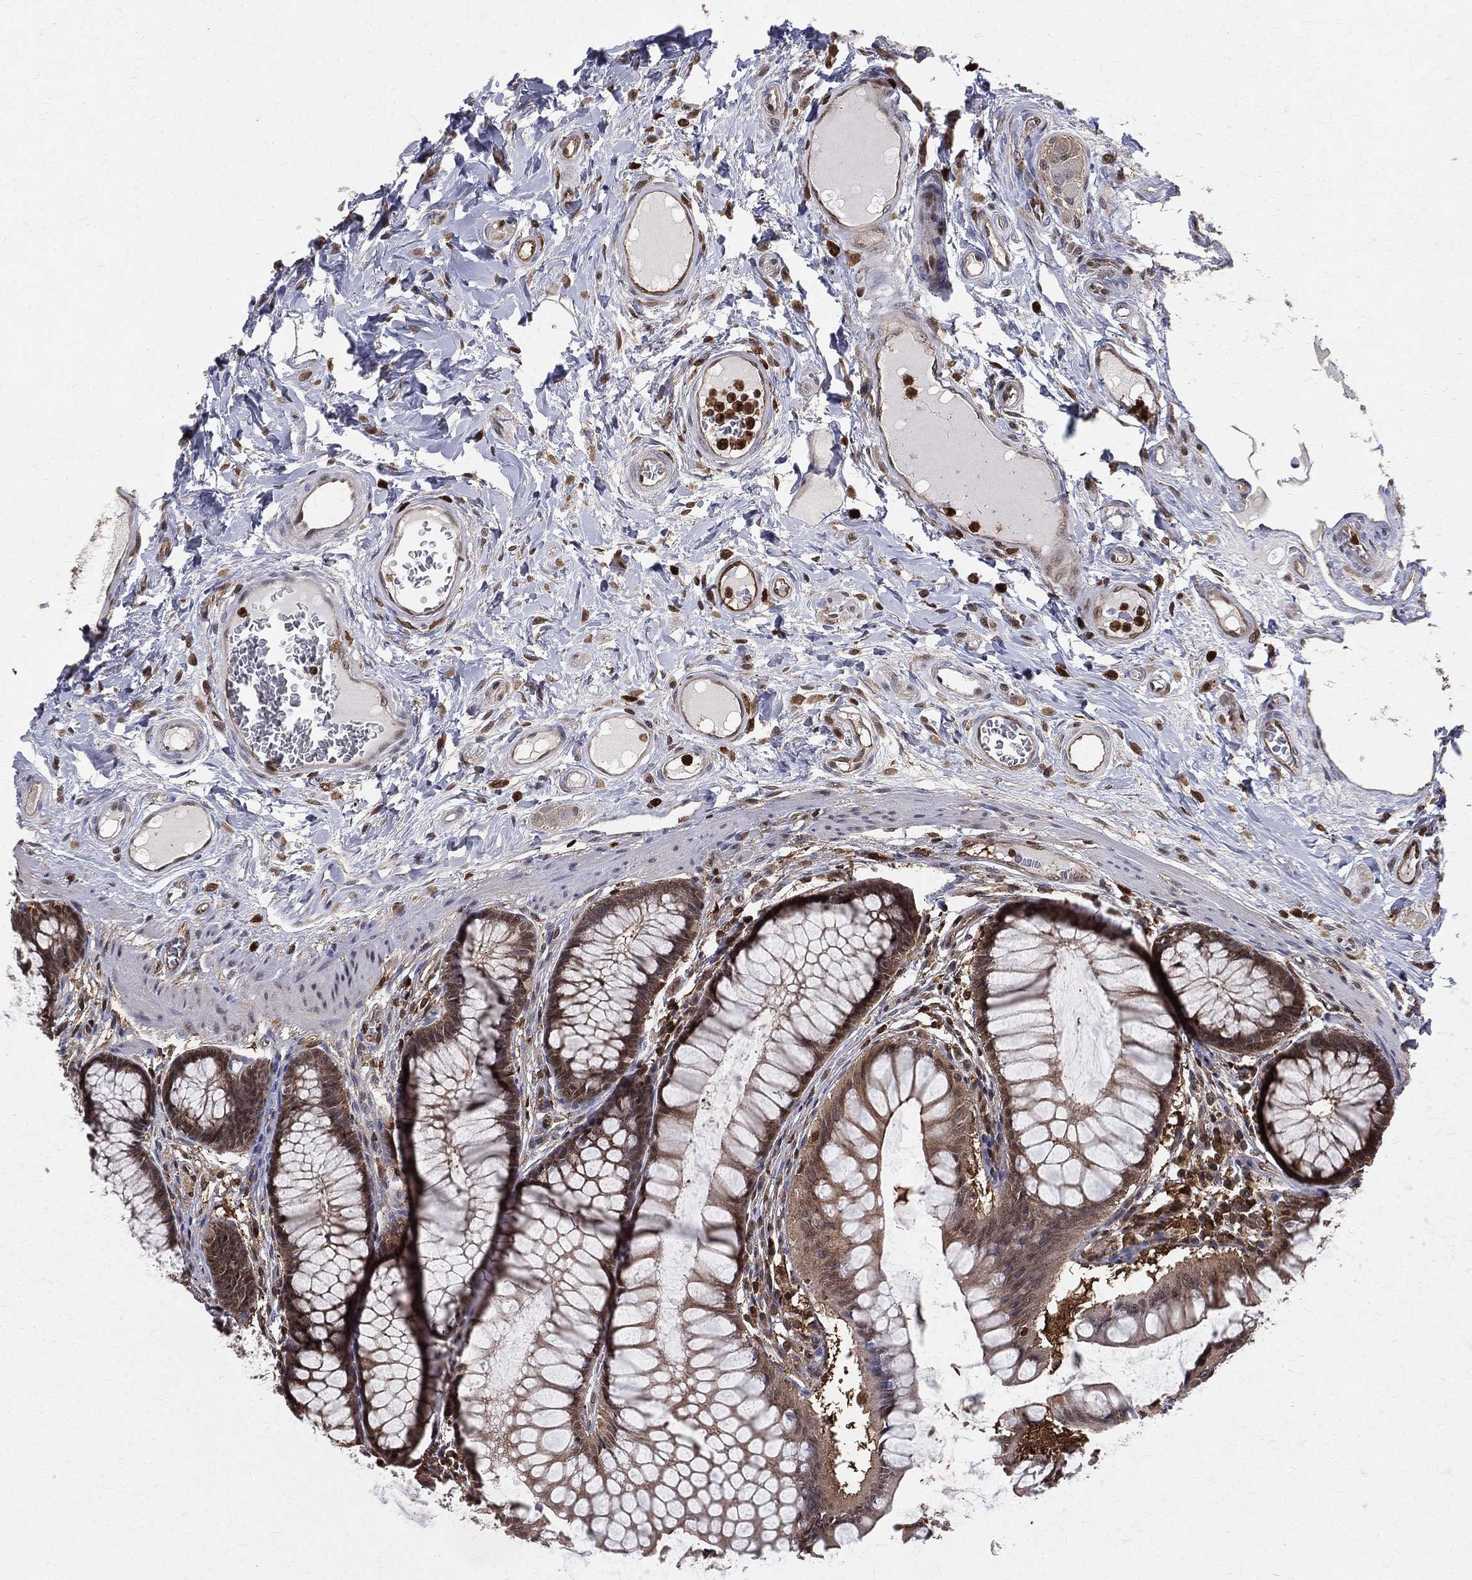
{"staining": {"intensity": "moderate", "quantity": "25%-75%", "location": "nuclear"}, "tissue": "colon", "cell_type": "Endothelial cells", "image_type": "normal", "snomed": [{"axis": "morphology", "description": "Normal tissue, NOS"}, {"axis": "topography", "description": "Colon"}], "caption": "Immunohistochemistry (IHC) of benign colon exhibits medium levels of moderate nuclear expression in about 25%-75% of endothelial cells.", "gene": "ENO1", "patient": {"sex": "female", "age": 65}}